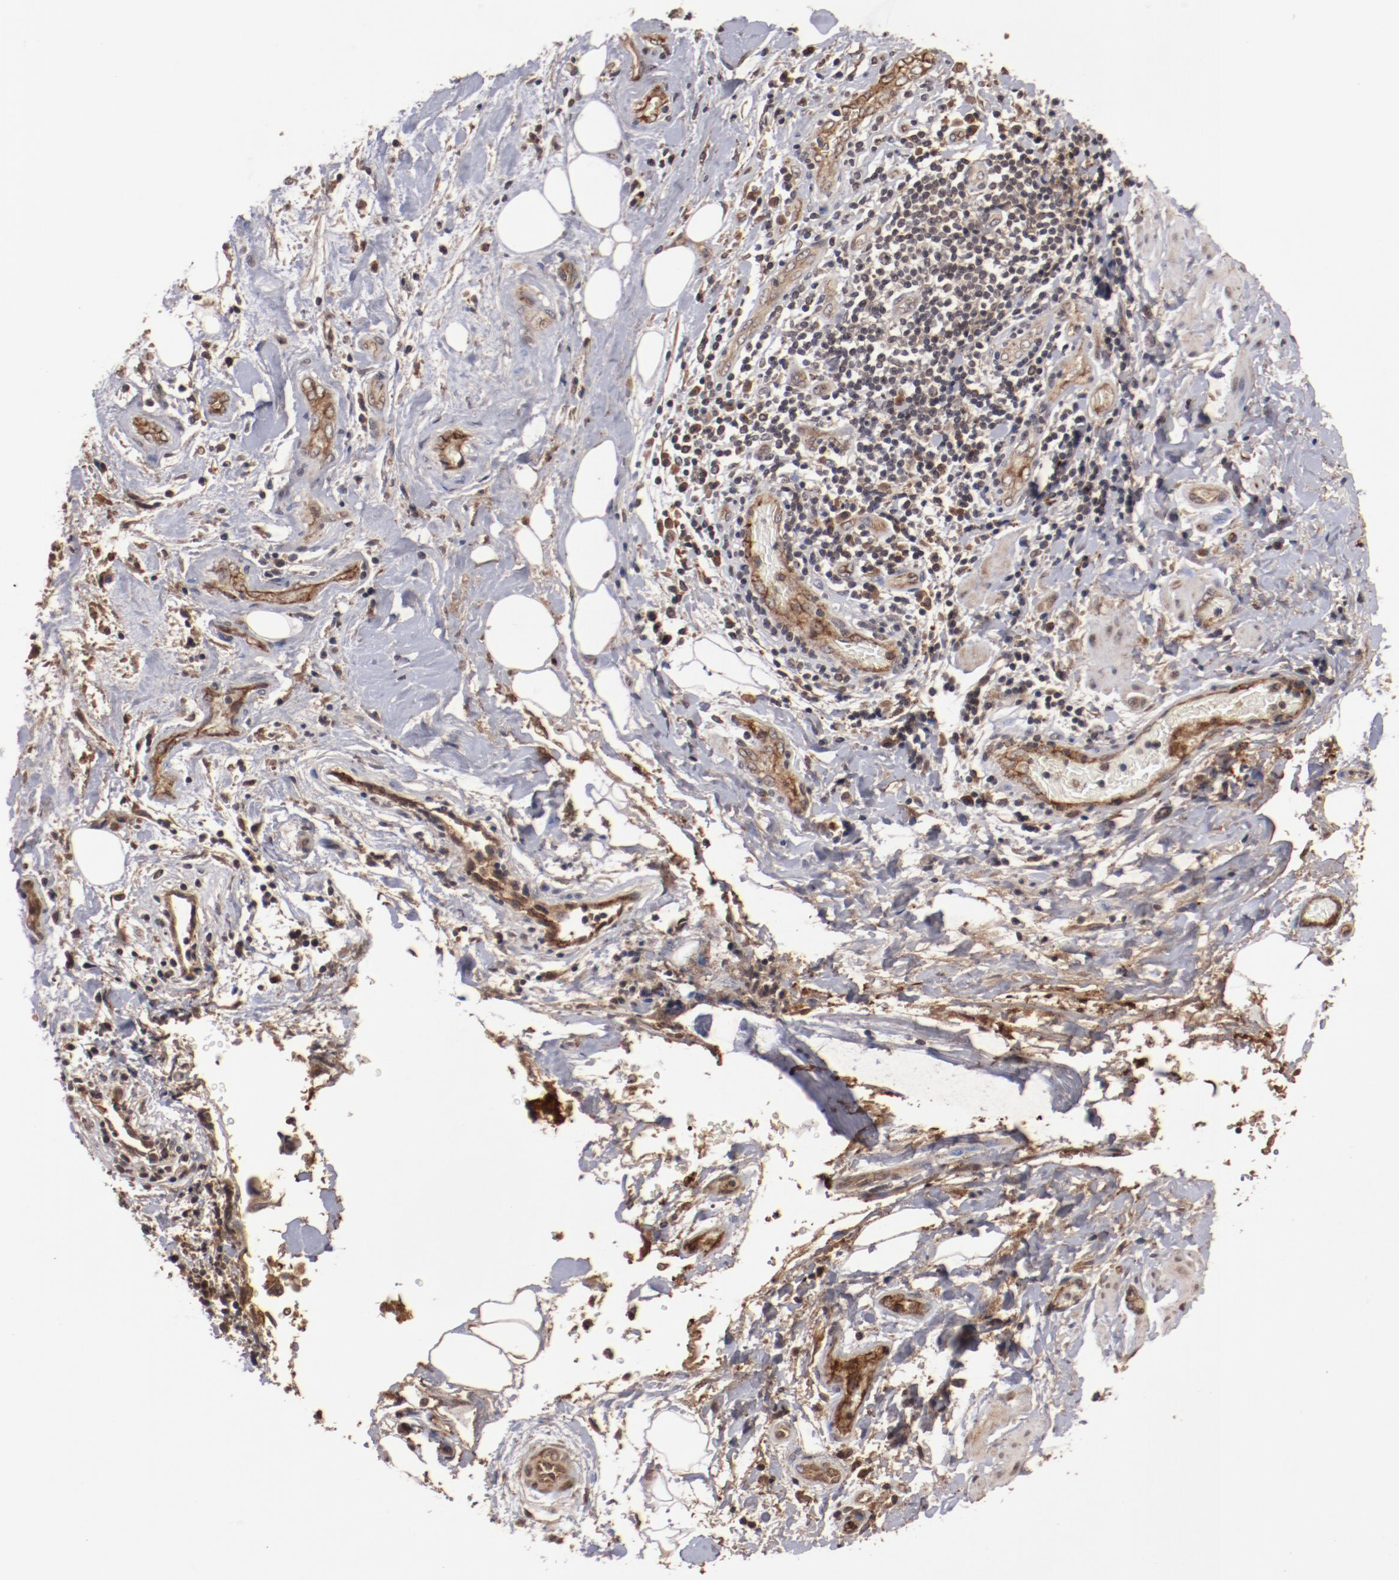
{"staining": {"intensity": "moderate", "quantity": ">75%", "location": "cytoplasmic/membranous"}, "tissue": "liver cancer", "cell_type": "Tumor cells", "image_type": "cancer", "snomed": [{"axis": "morphology", "description": "Cholangiocarcinoma"}, {"axis": "topography", "description": "Liver"}], "caption": "Immunohistochemical staining of liver cancer (cholangiocarcinoma) demonstrates medium levels of moderate cytoplasmic/membranous positivity in about >75% of tumor cells. (DAB IHC with brightfield microscopy, high magnification).", "gene": "TENM1", "patient": {"sex": "male", "age": 58}}